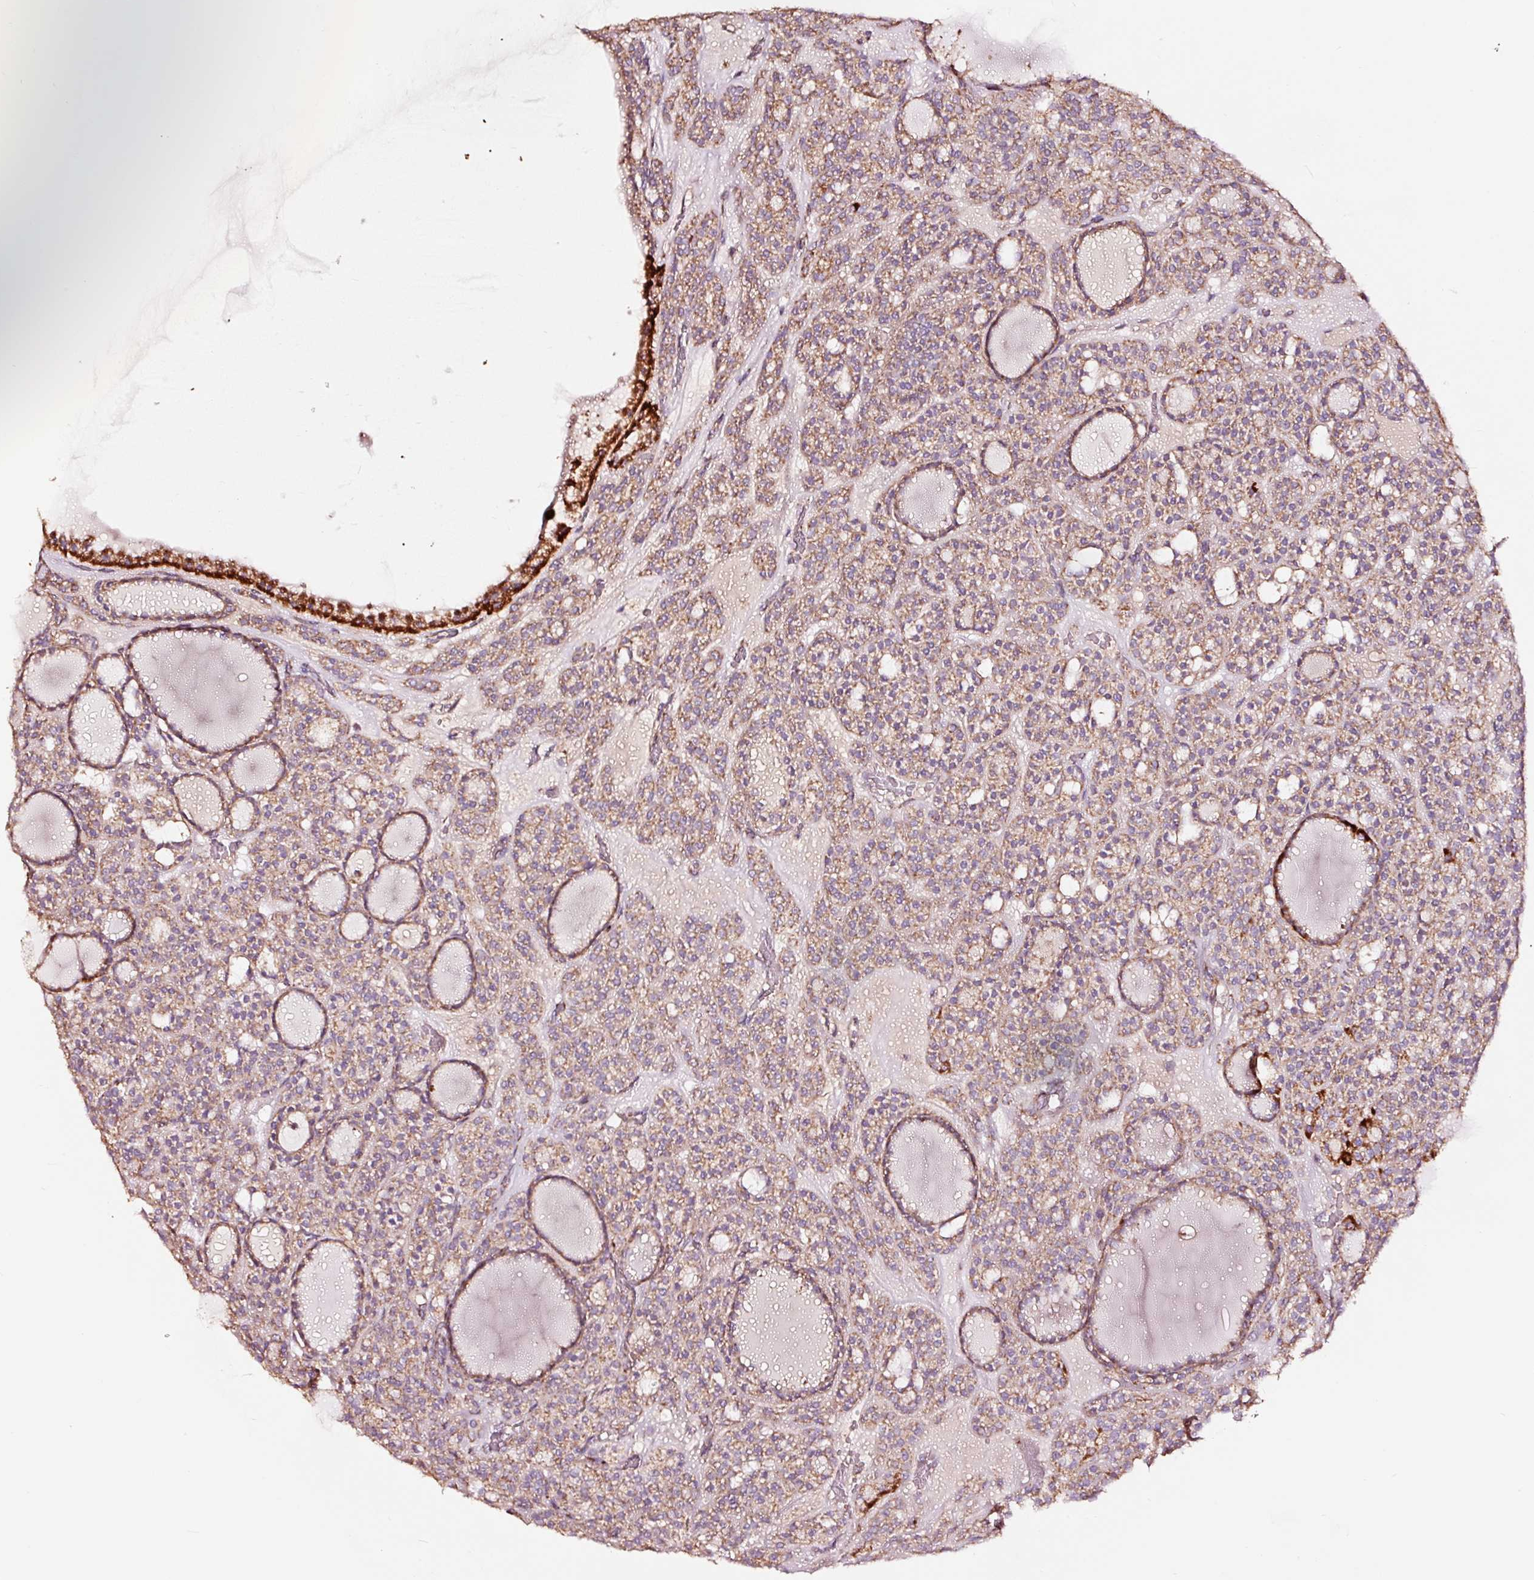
{"staining": {"intensity": "moderate", "quantity": ">75%", "location": "cytoplasmic/membranous"}, "tissue": "thyroid cancer", "cell_type": "Tumor cells", "image_type": "cancer", "snomed": [{"axis": "morphology", "description": "Follicular adenoma carcinoma, NOS"}, {"axis": "topography", "description": "Thyroid gland"}], "caption": "A micrograph showing moderate cytoplasmic/membranous positivity in approximately >75% of tumor cells in thyroid follicular adenoma carcinoma, as visualized by brown immunohistochemical staining.", "gene": "TPM1", "patient": {"sex": "female", "age": 63}}